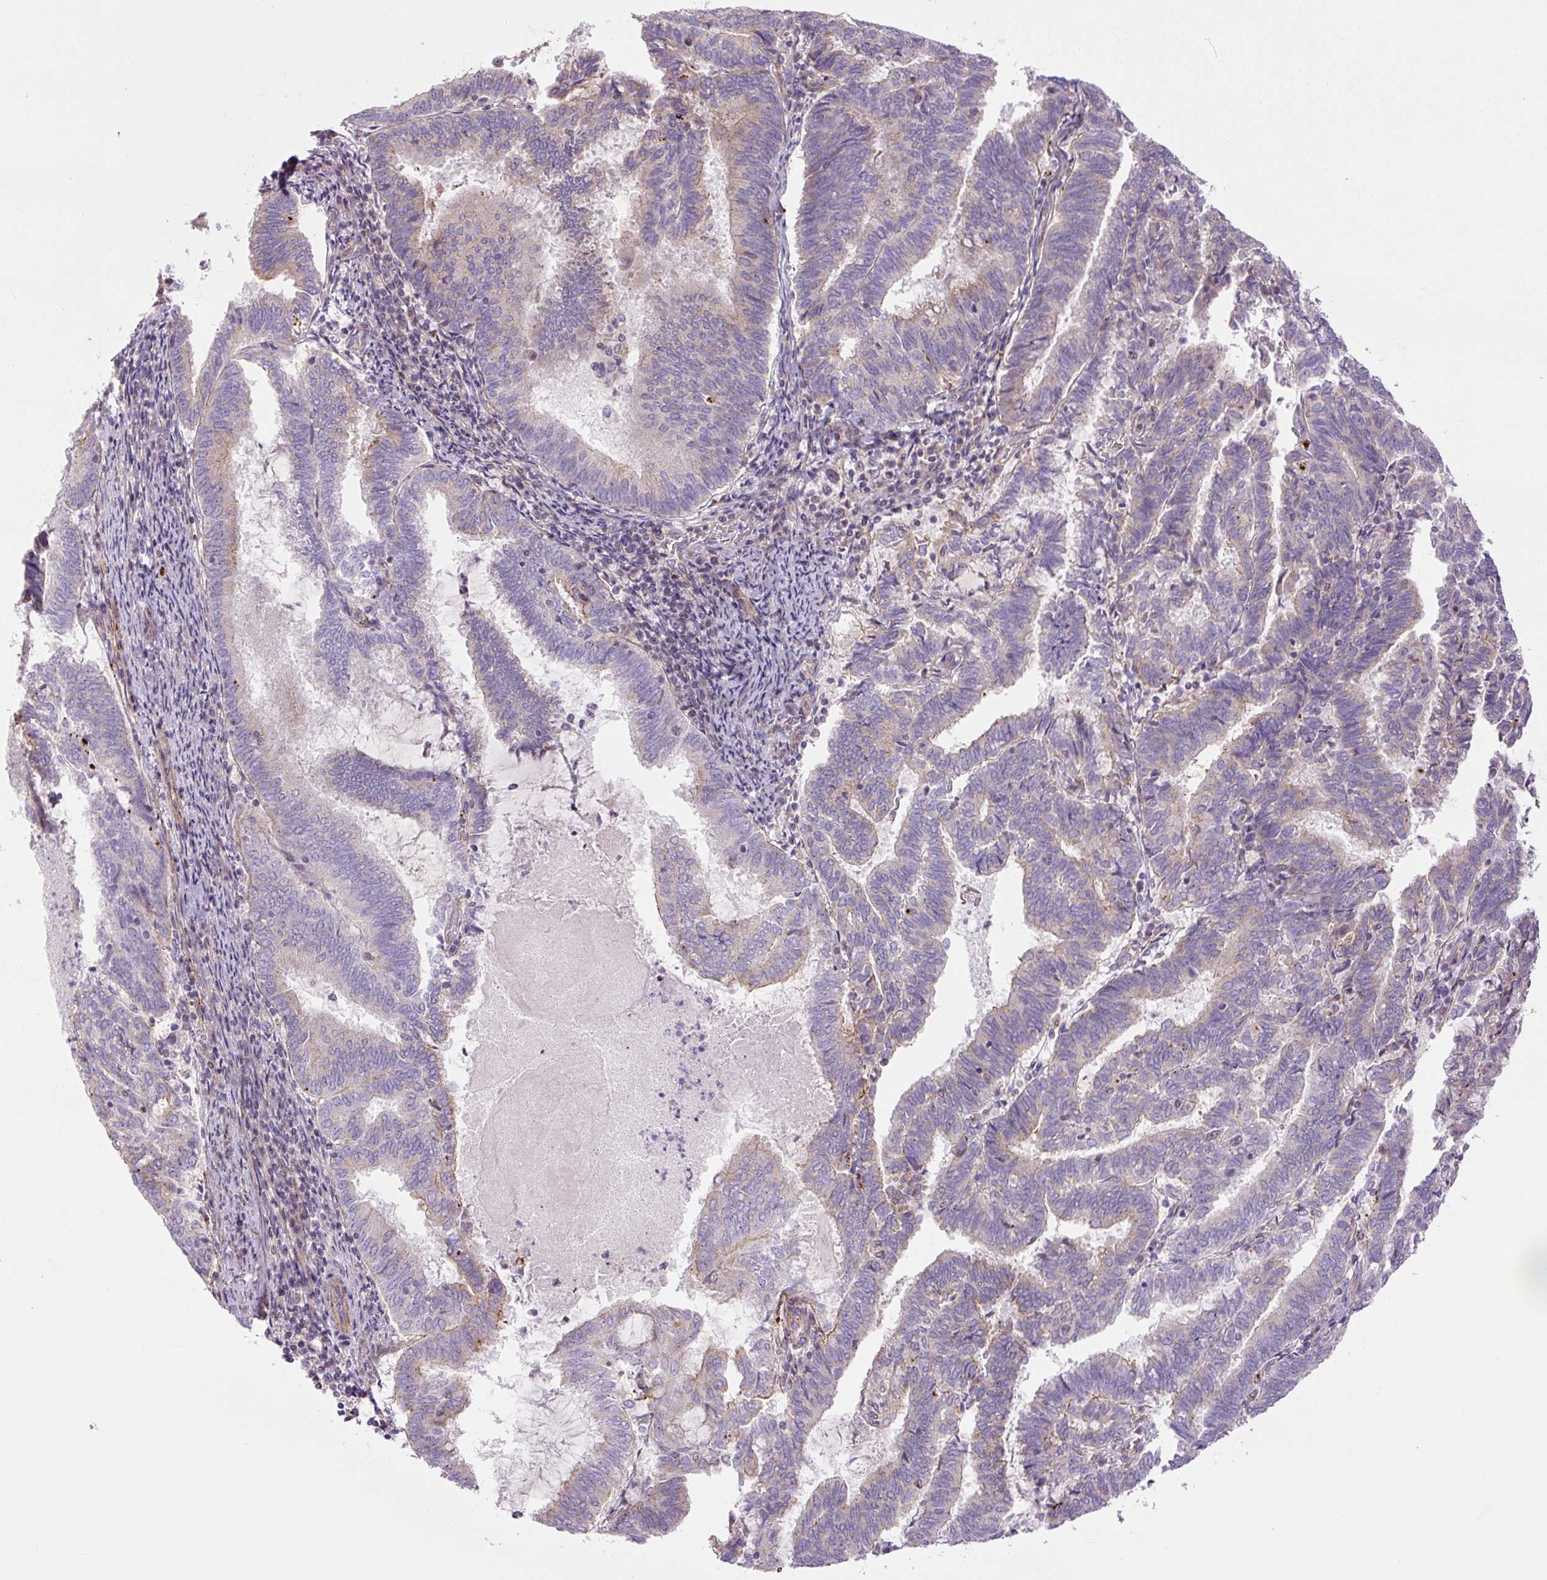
{"staining": {"intensity": "negative", "quantity": "none", "location": "none"}, "tissue": "endometrial cancer", "cell_type": "Tumor cells", "image_type": "cancer", "snomed": [{"axis": "morphology", "description": "Adenocarcinoma, NOS"}, {"axis": "topography", "description": "Endometrium"}], "caption": "Immunohistochemical staining of human adenocarcinoma (endometrial) exhibits no significant positivity in tumor cells.", "gene": "CCNI2", "patient": {"sex": "female", "age": 80}}